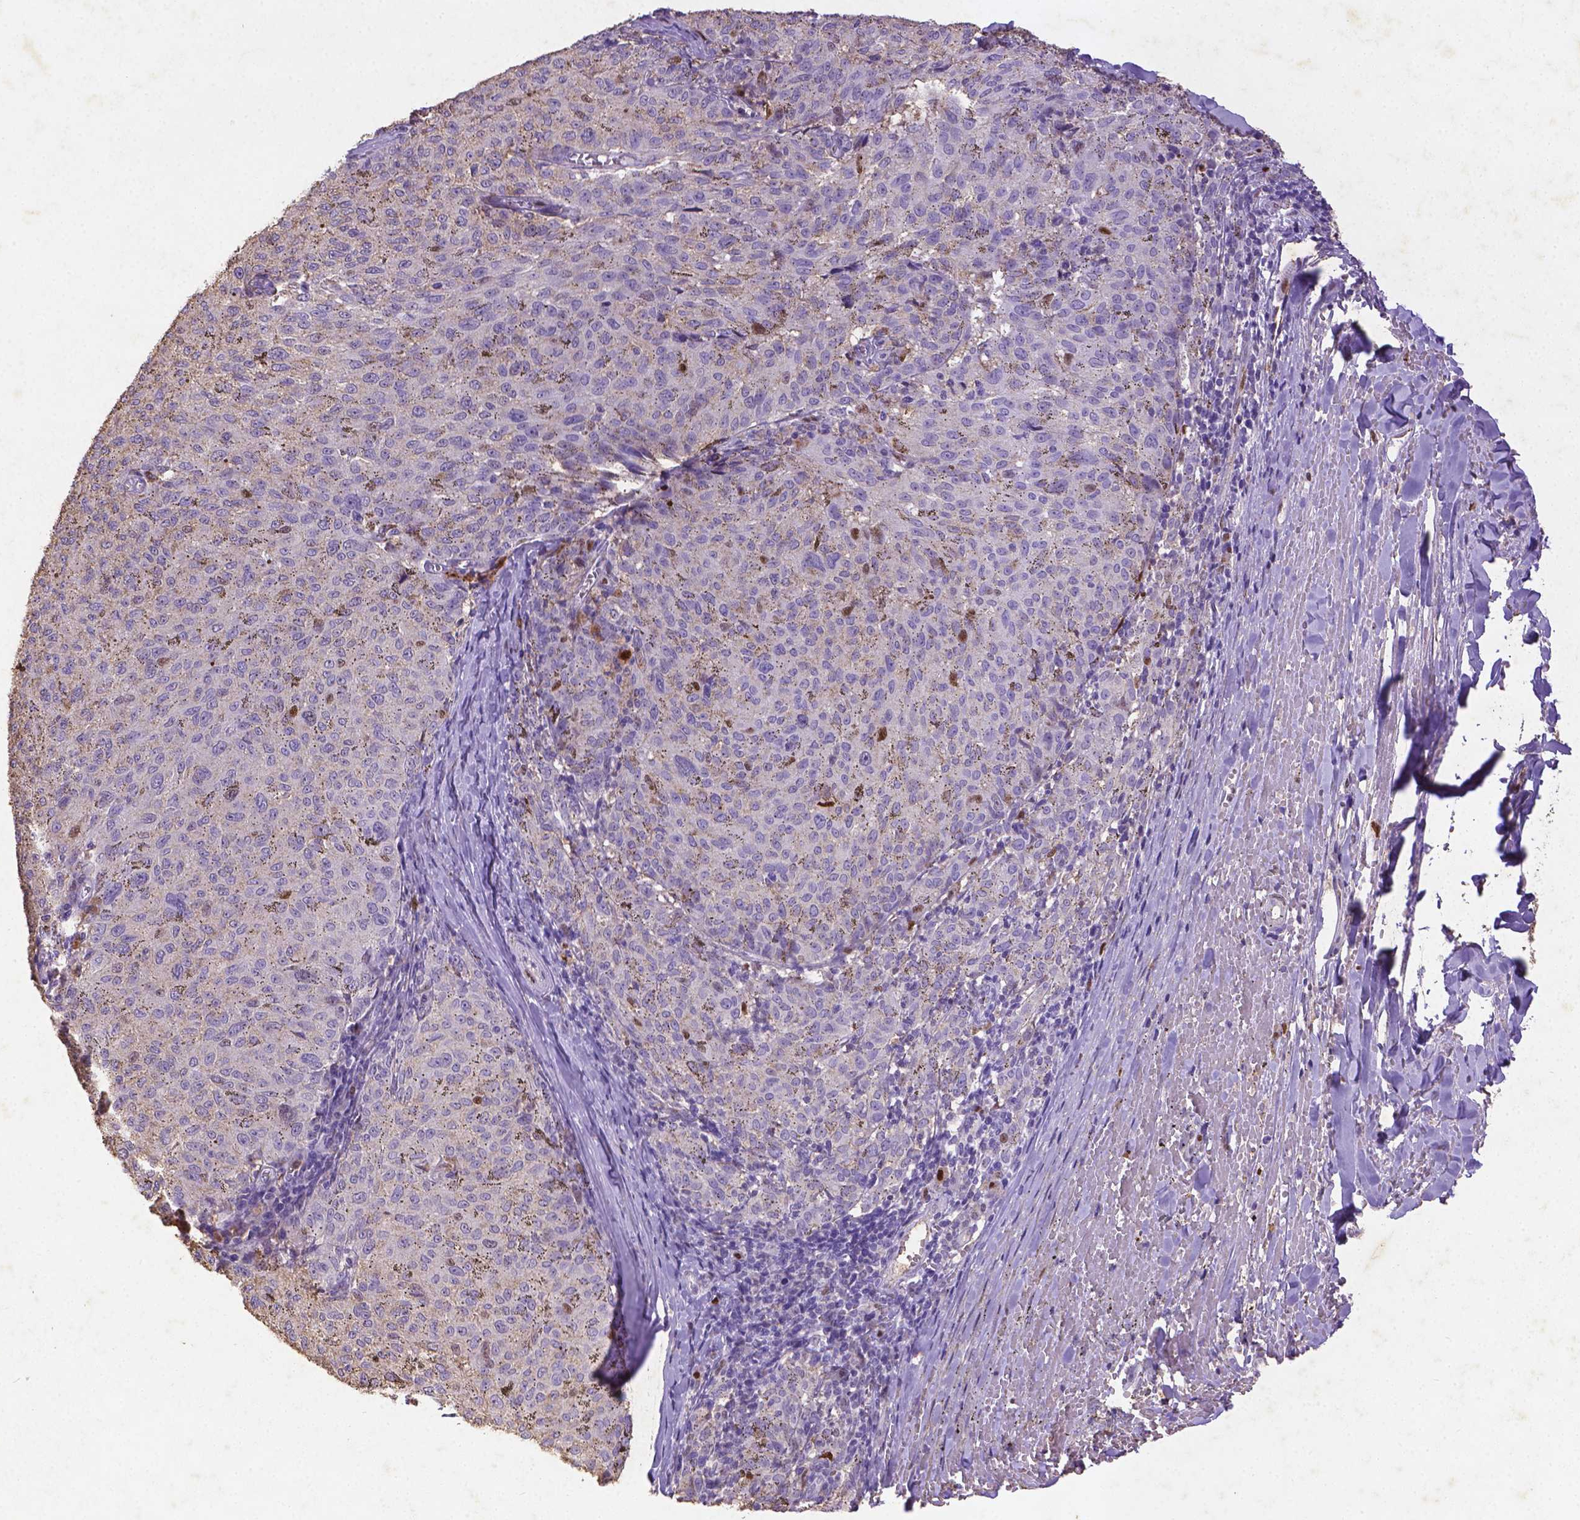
{"staining": {"intensity": "moderate", "quantity": "<25%", "location": "nuclear"}, "tissue": "melanoma", "cell_type": "Tumor cells", "image_type": "cancer", "snomed": [{"axis": "morphology", "description": "Malignant melanoma, NOS"}, {"axis": "topography", "description": "Skin"}], "caption": "Immunohistochemical staining of human malignant melanoma displays low levels of moderate nuclear staining in approximately <25% of tumor cells.", "gene": "CDKN1A", "patient": {"sex": "female", "age": 72}}